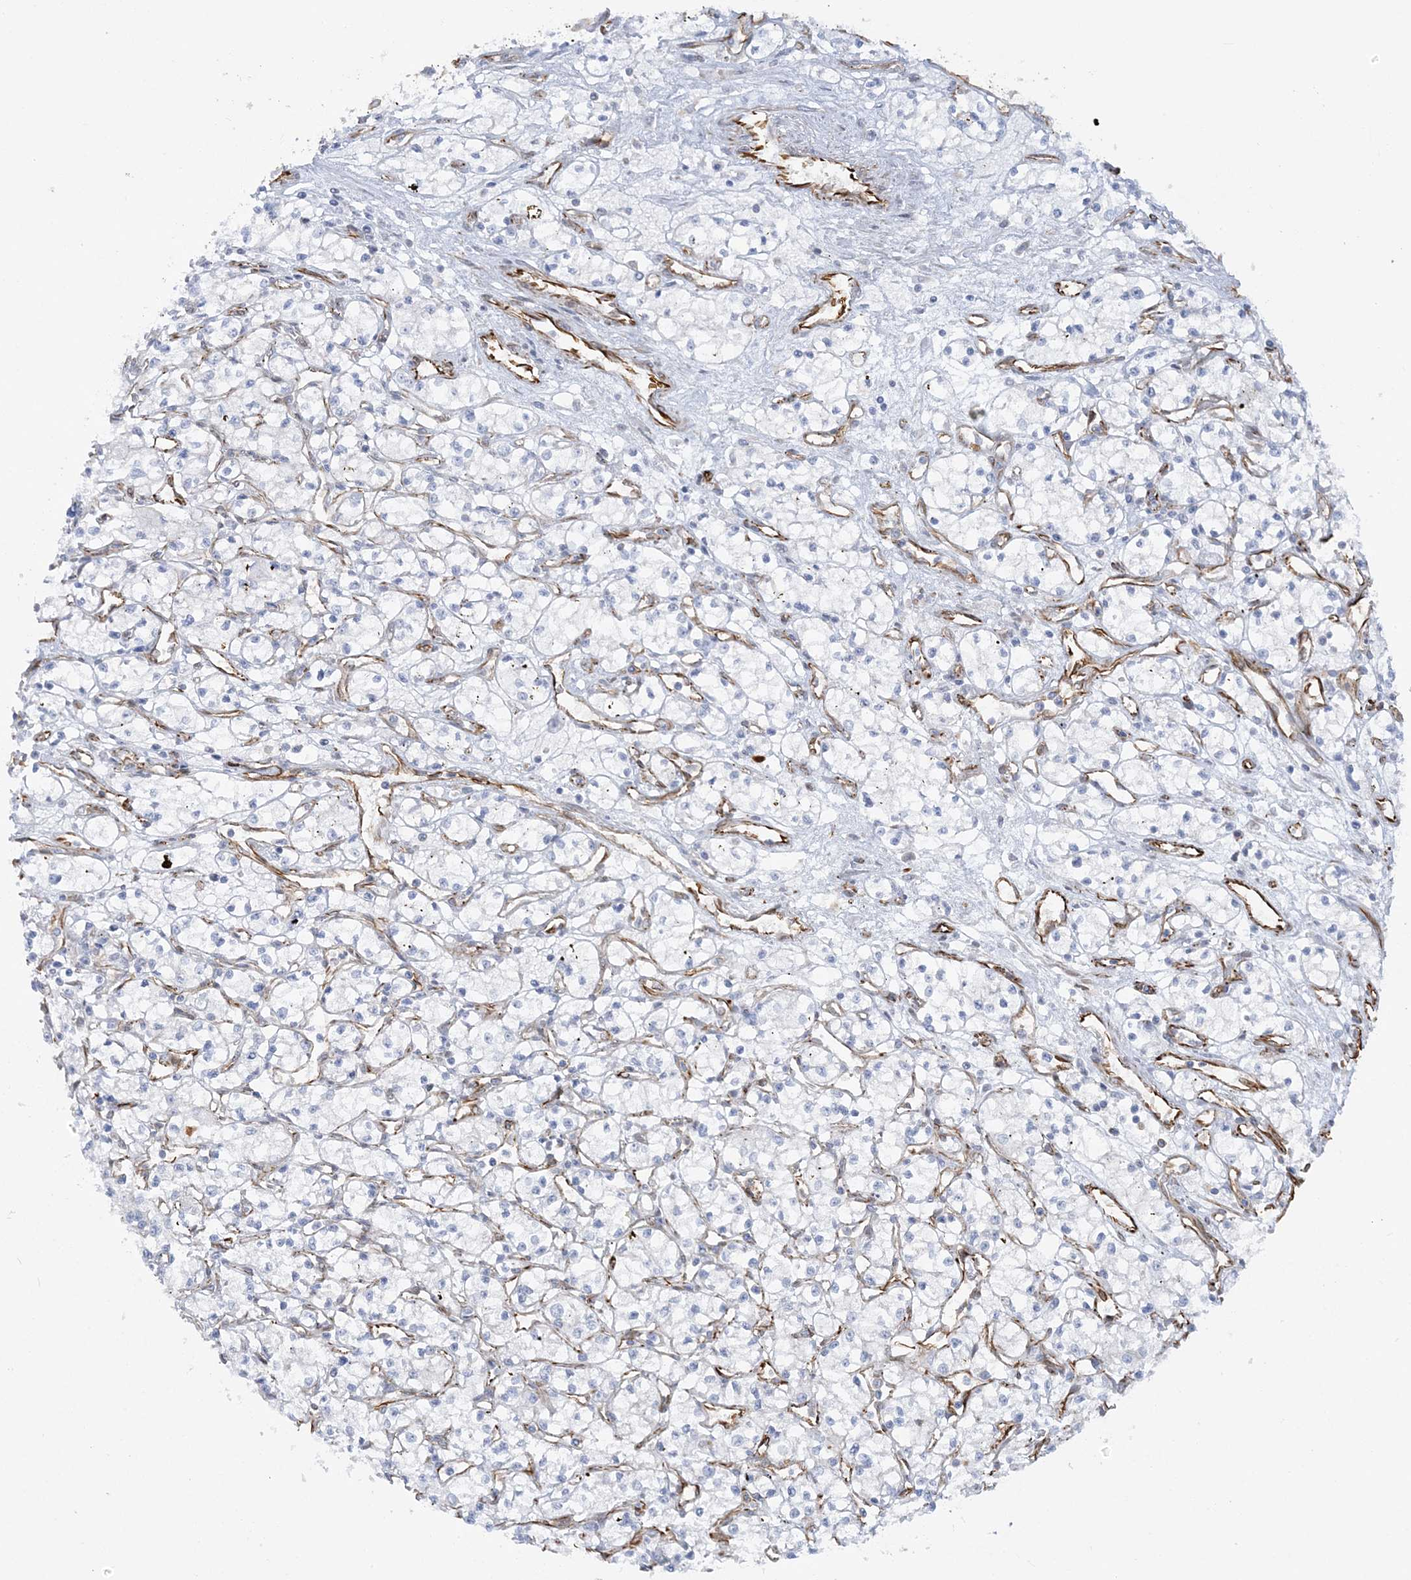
{"staining": {"intensity": "negative", "quantity": "none", "location": "none"}, "tissue": "renal cancer", "cell_type": "Tumor cells", "image_type": "cancer", "snomed": [{"axis": "morphology", "description": "Adenocarcinoma, NOS"}, {"axis": "topography", "description": "Kidney"}], "caption": "Tumor cells show no significant protein staining in adenocarcinoma (renal). (Brightfield microscopy of DAB (3,3'-diaminobenzidine) IHC at high magnification).", "gene": "SCLT1", "patient": {"sex": "male", "age": 59}}